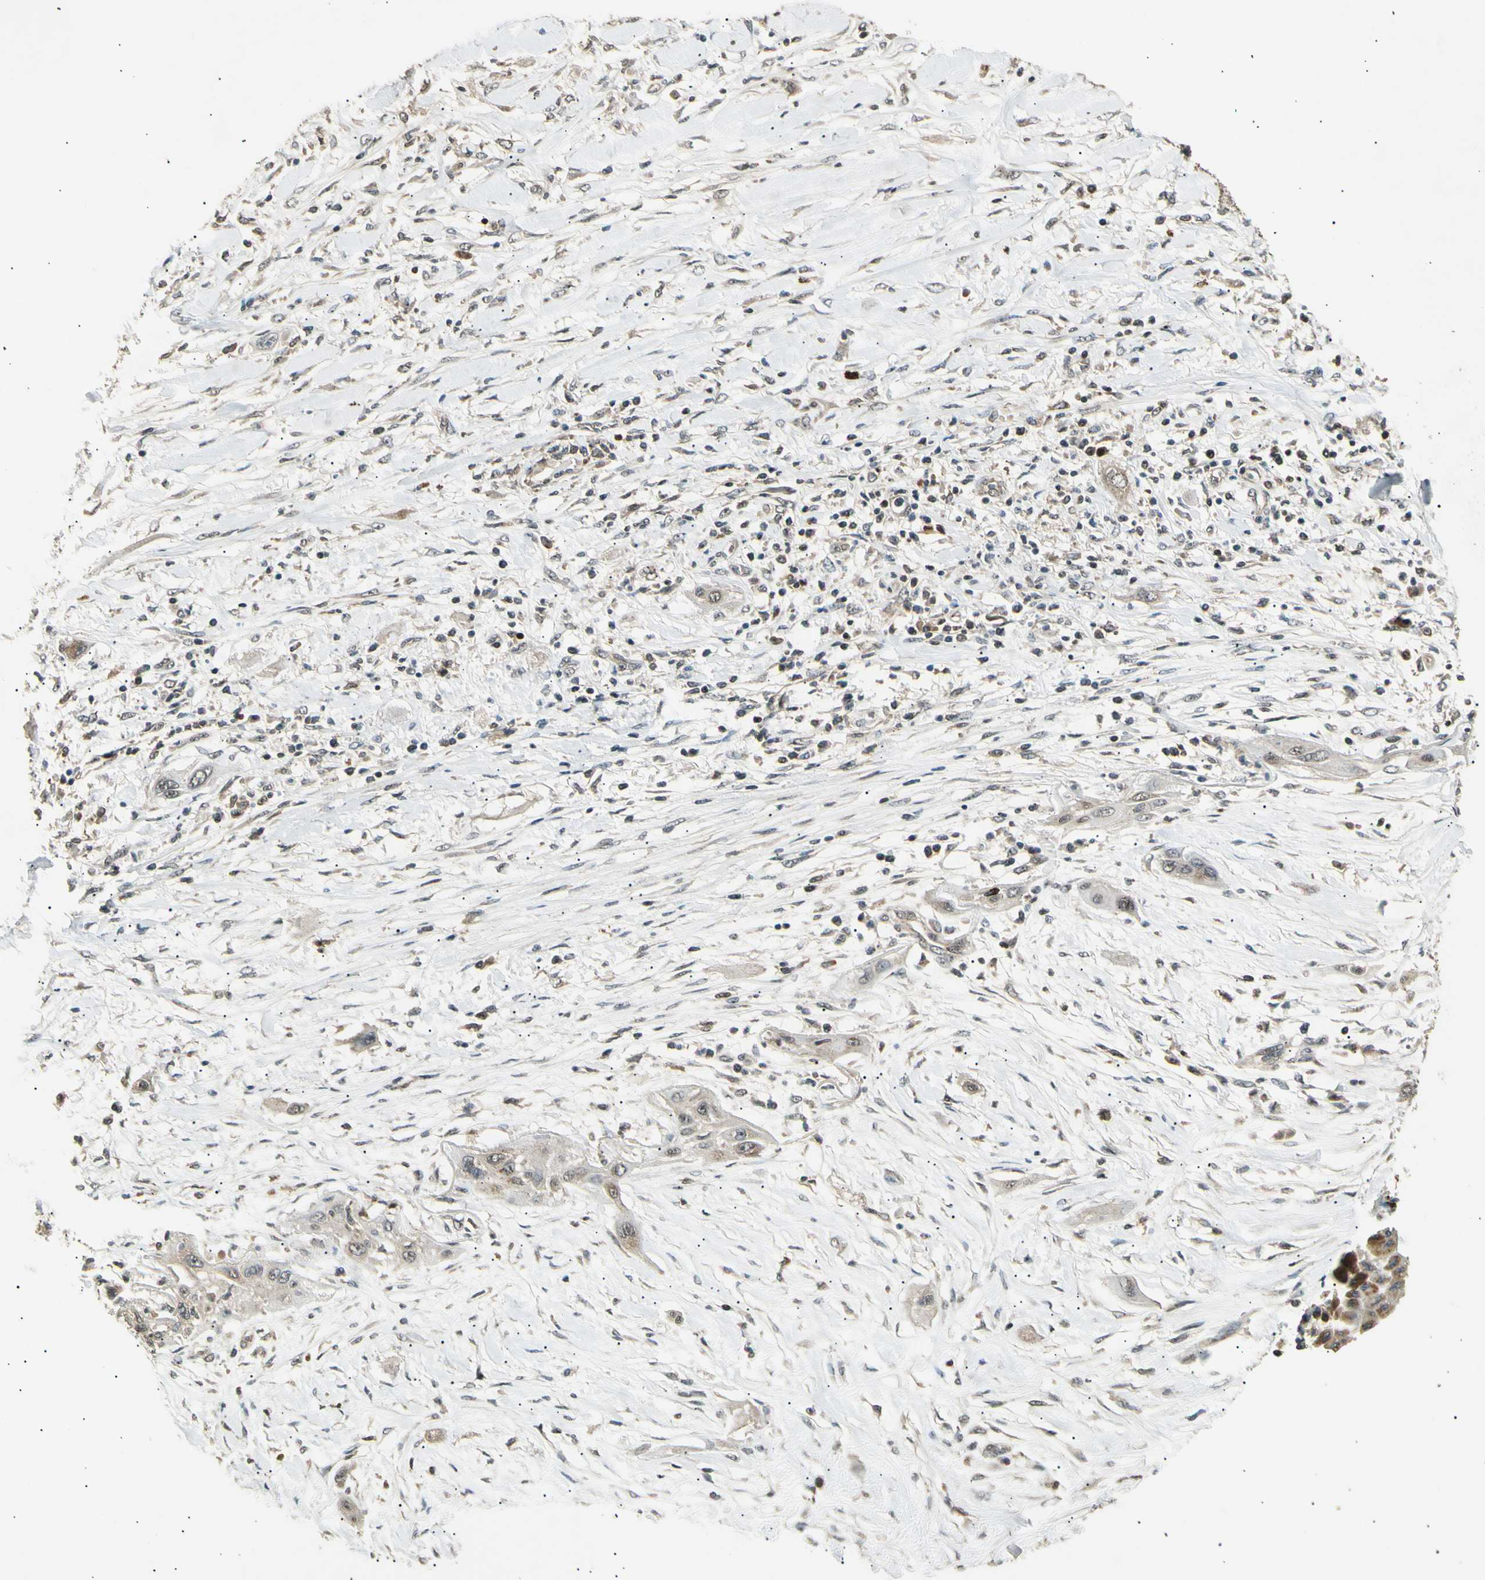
{"staining": {"intensity": "weak", "quantity": "25%-75%", "location": "cytoplasmic/membranous,nuclear"}, "tissue": "lung cancer", "cell_type": "Tumor cells", "image_type": "cancer", "snomed": [{"axis": "morphology", "description": "Squamous cell carcinoma, NOS"}, {"axis": "topography", "description": "Lung"}], "caption": "A photomicrograph of lung squamous cell carcinoma stained for a protein shows weak cytoplasmic/membranous and nuclear brown staining in tumor cells. Immunohistochemistry (ihc) stains the protein of interest in brown and the nuclei are stained blue.", "gene": "NUAK2", "patient": {"sex": "female", "age": 47}}